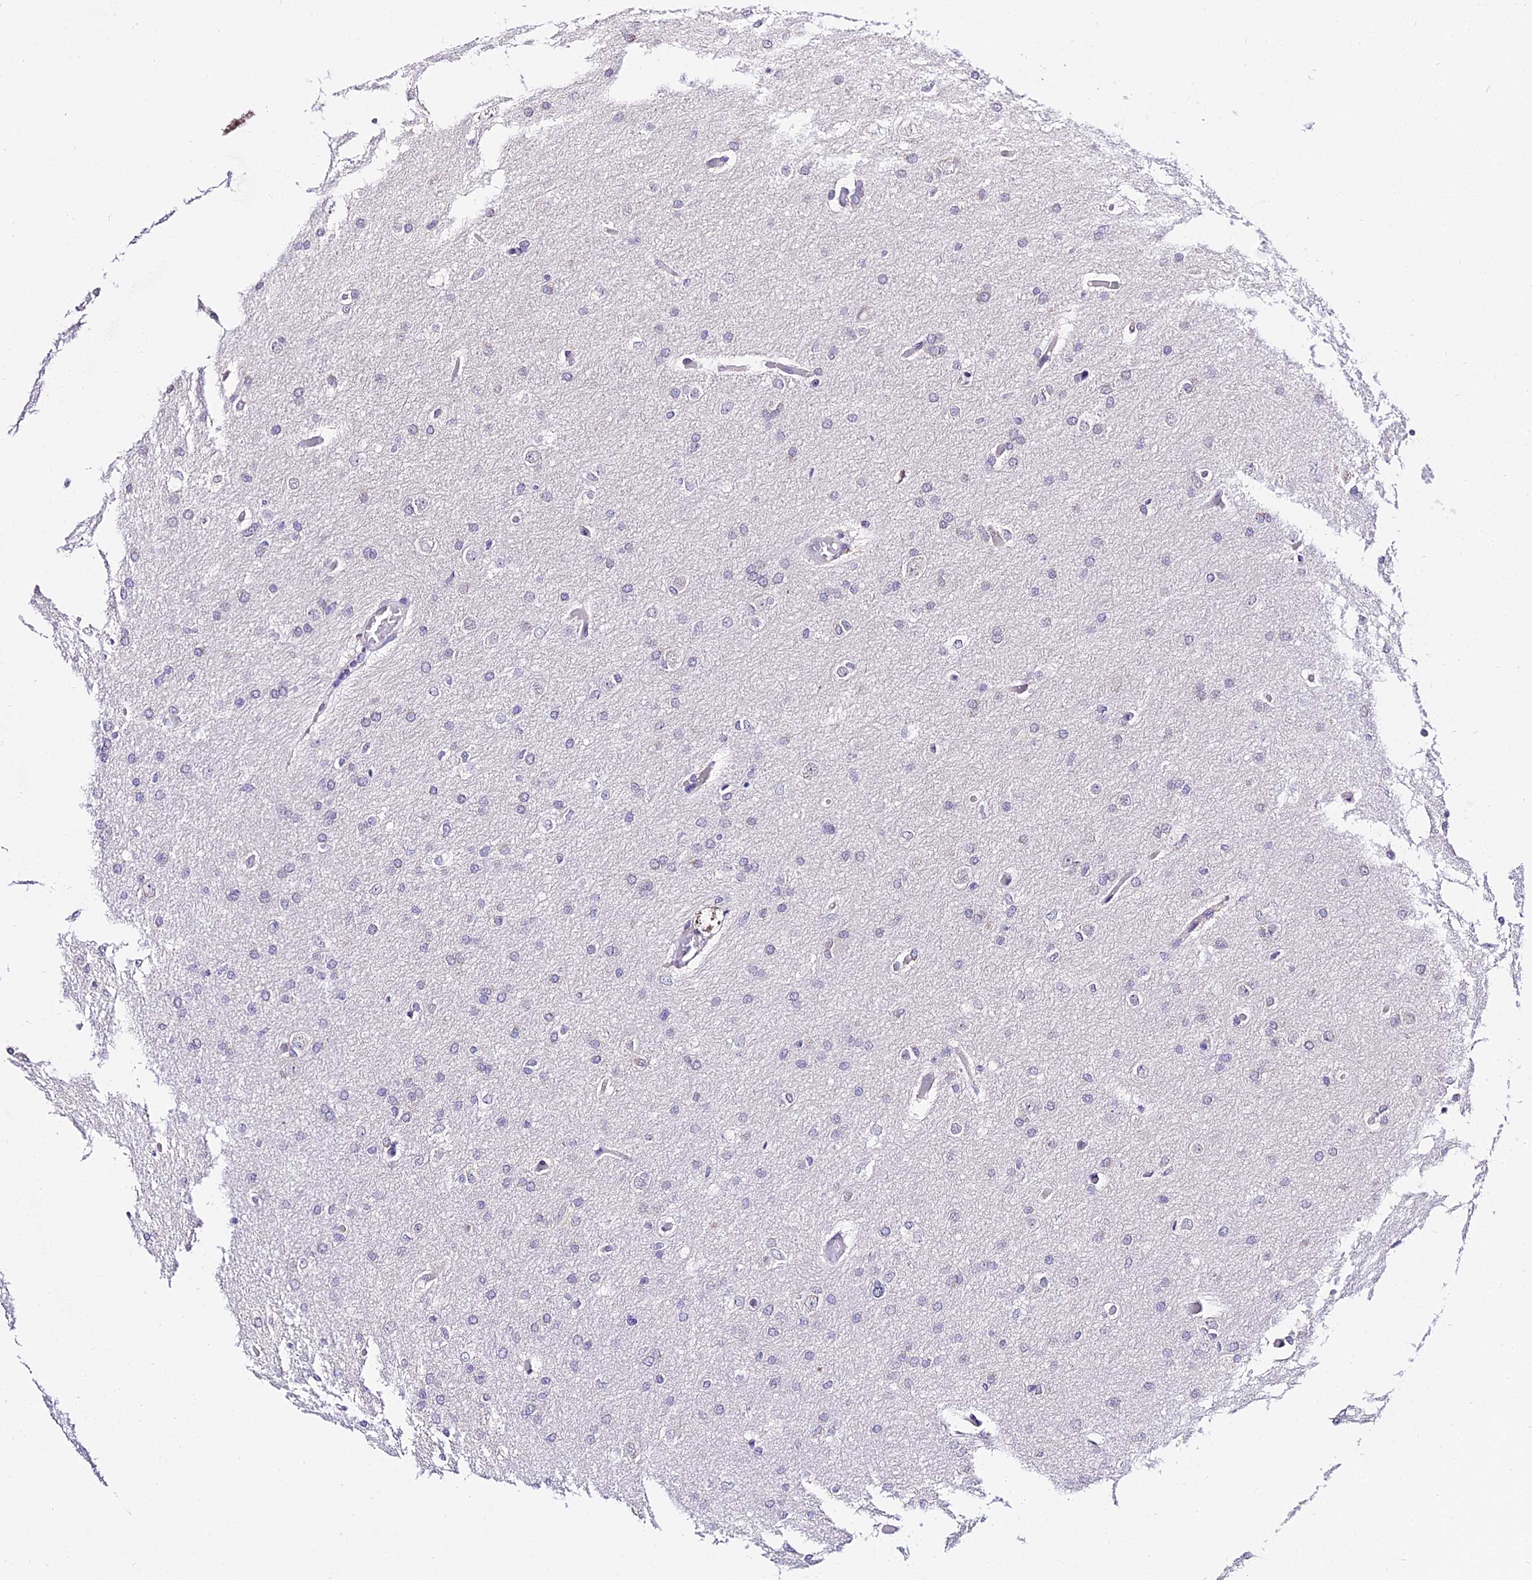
{"staining": {"intensity": "negative", "quantity": "none", "location": "none"}, "tissue": "glioma", "cell_type": "Tumor cells", "image_type": "cancer", "snomed": [{"axis": "morphology", "description": "Glioma, malignant, High grade"}, {"axis": "topography", "description": "Cerebral cortex"}], "caption": "Micrograph shows no significant protein staining in tumor cells of high-grade glioma (malignant).", "gene": "POLR2I", "patient": {"sex": "female", "age": 36}}